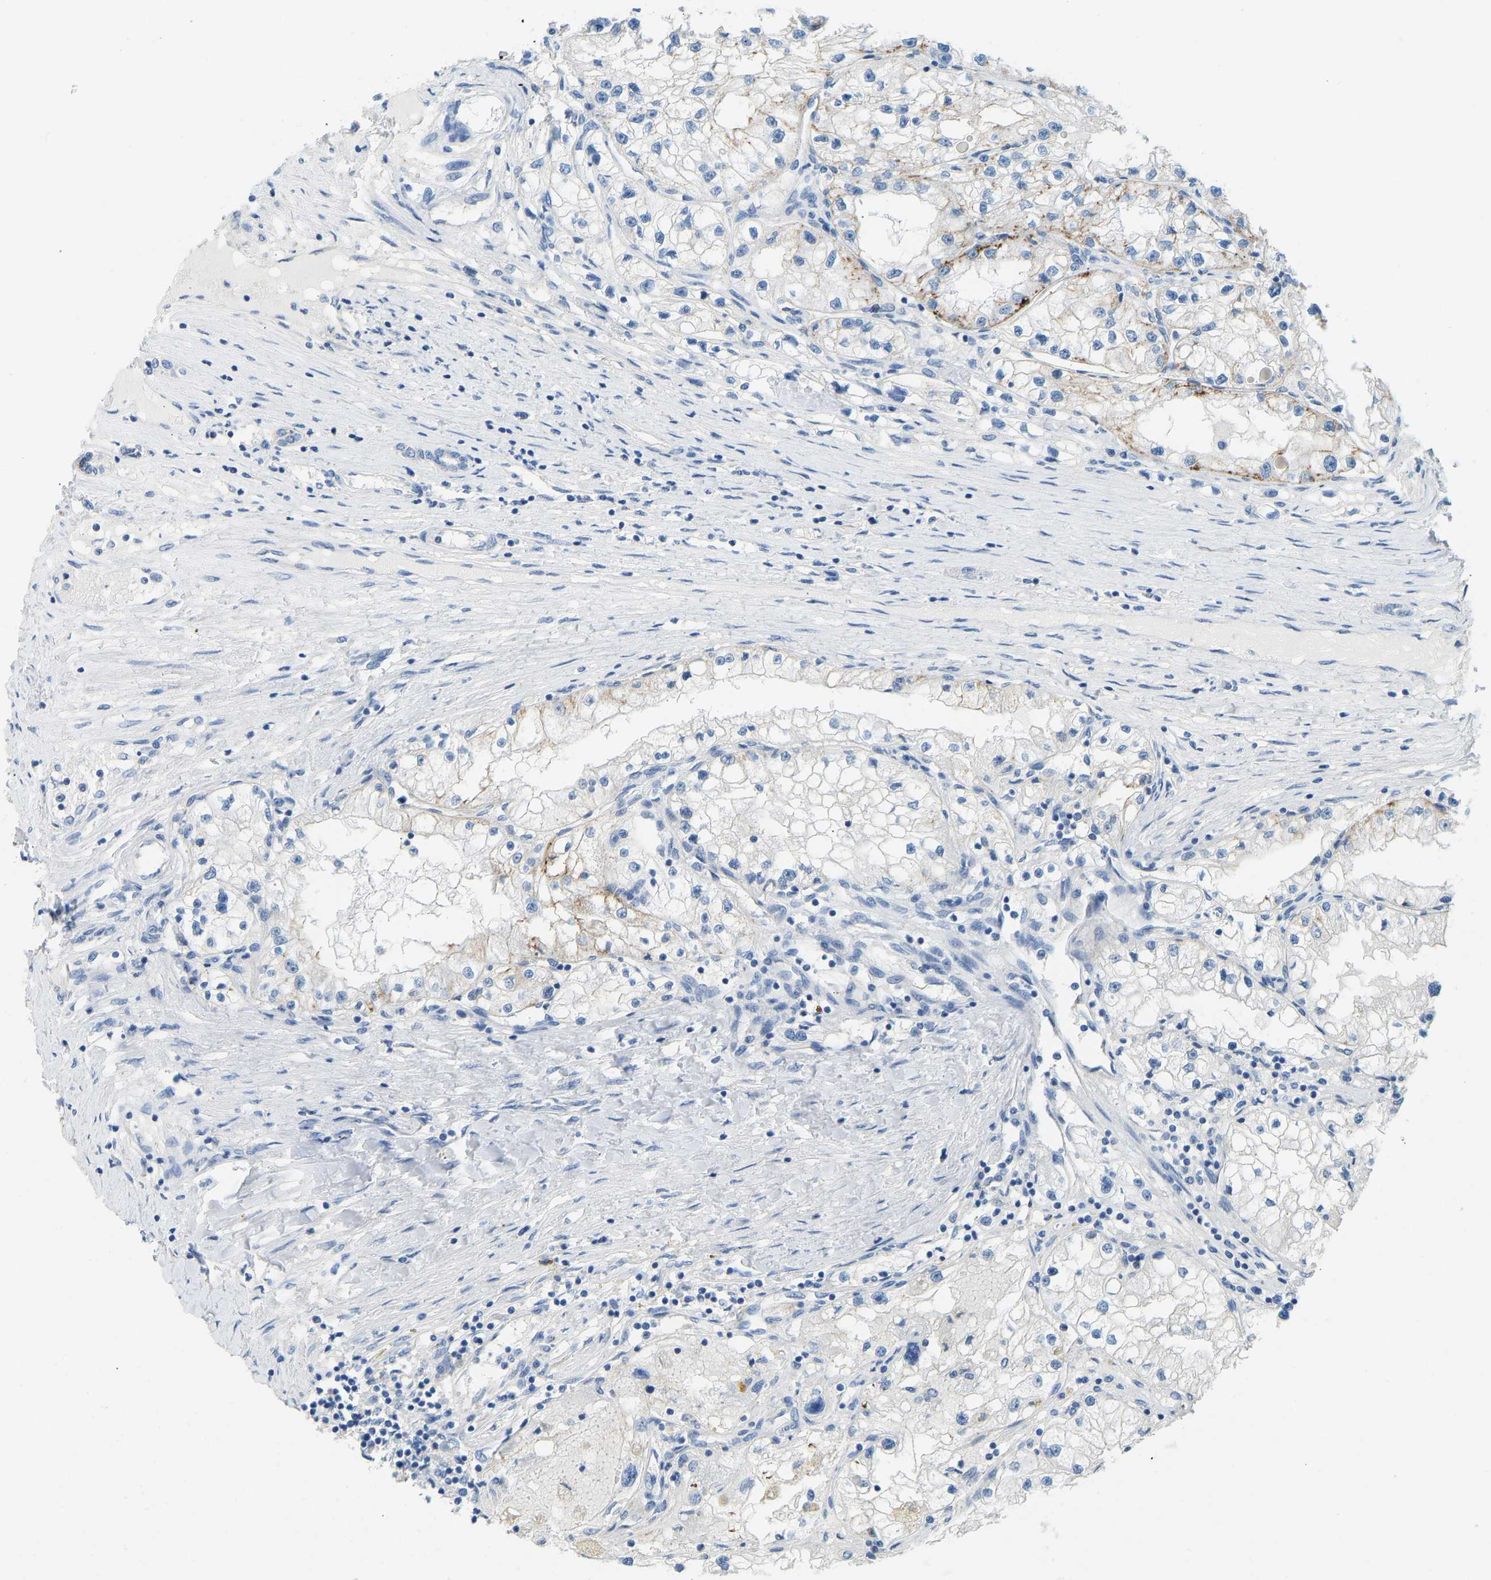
{"staining": {"intensity": "moderate", "quantity": "<25%", "location": "cytoplasmic/membranous"}, "tissue": "renal cancer", "cell_type": "Tumor cells", "image_type": "cancer", "snomed": [{"axis": "morphology", "description": "Adenocarcinoma, NOS"}, {"axis": "topography", "description": "Kidney"}], "caption": "Tumor cells reveal moderate cytoplasmic/membranous staining in about <25% of cells in adenocarcinoma (renal).", "gene": "ATP1A1", "patient": {"sex": "male", "age": 68}}